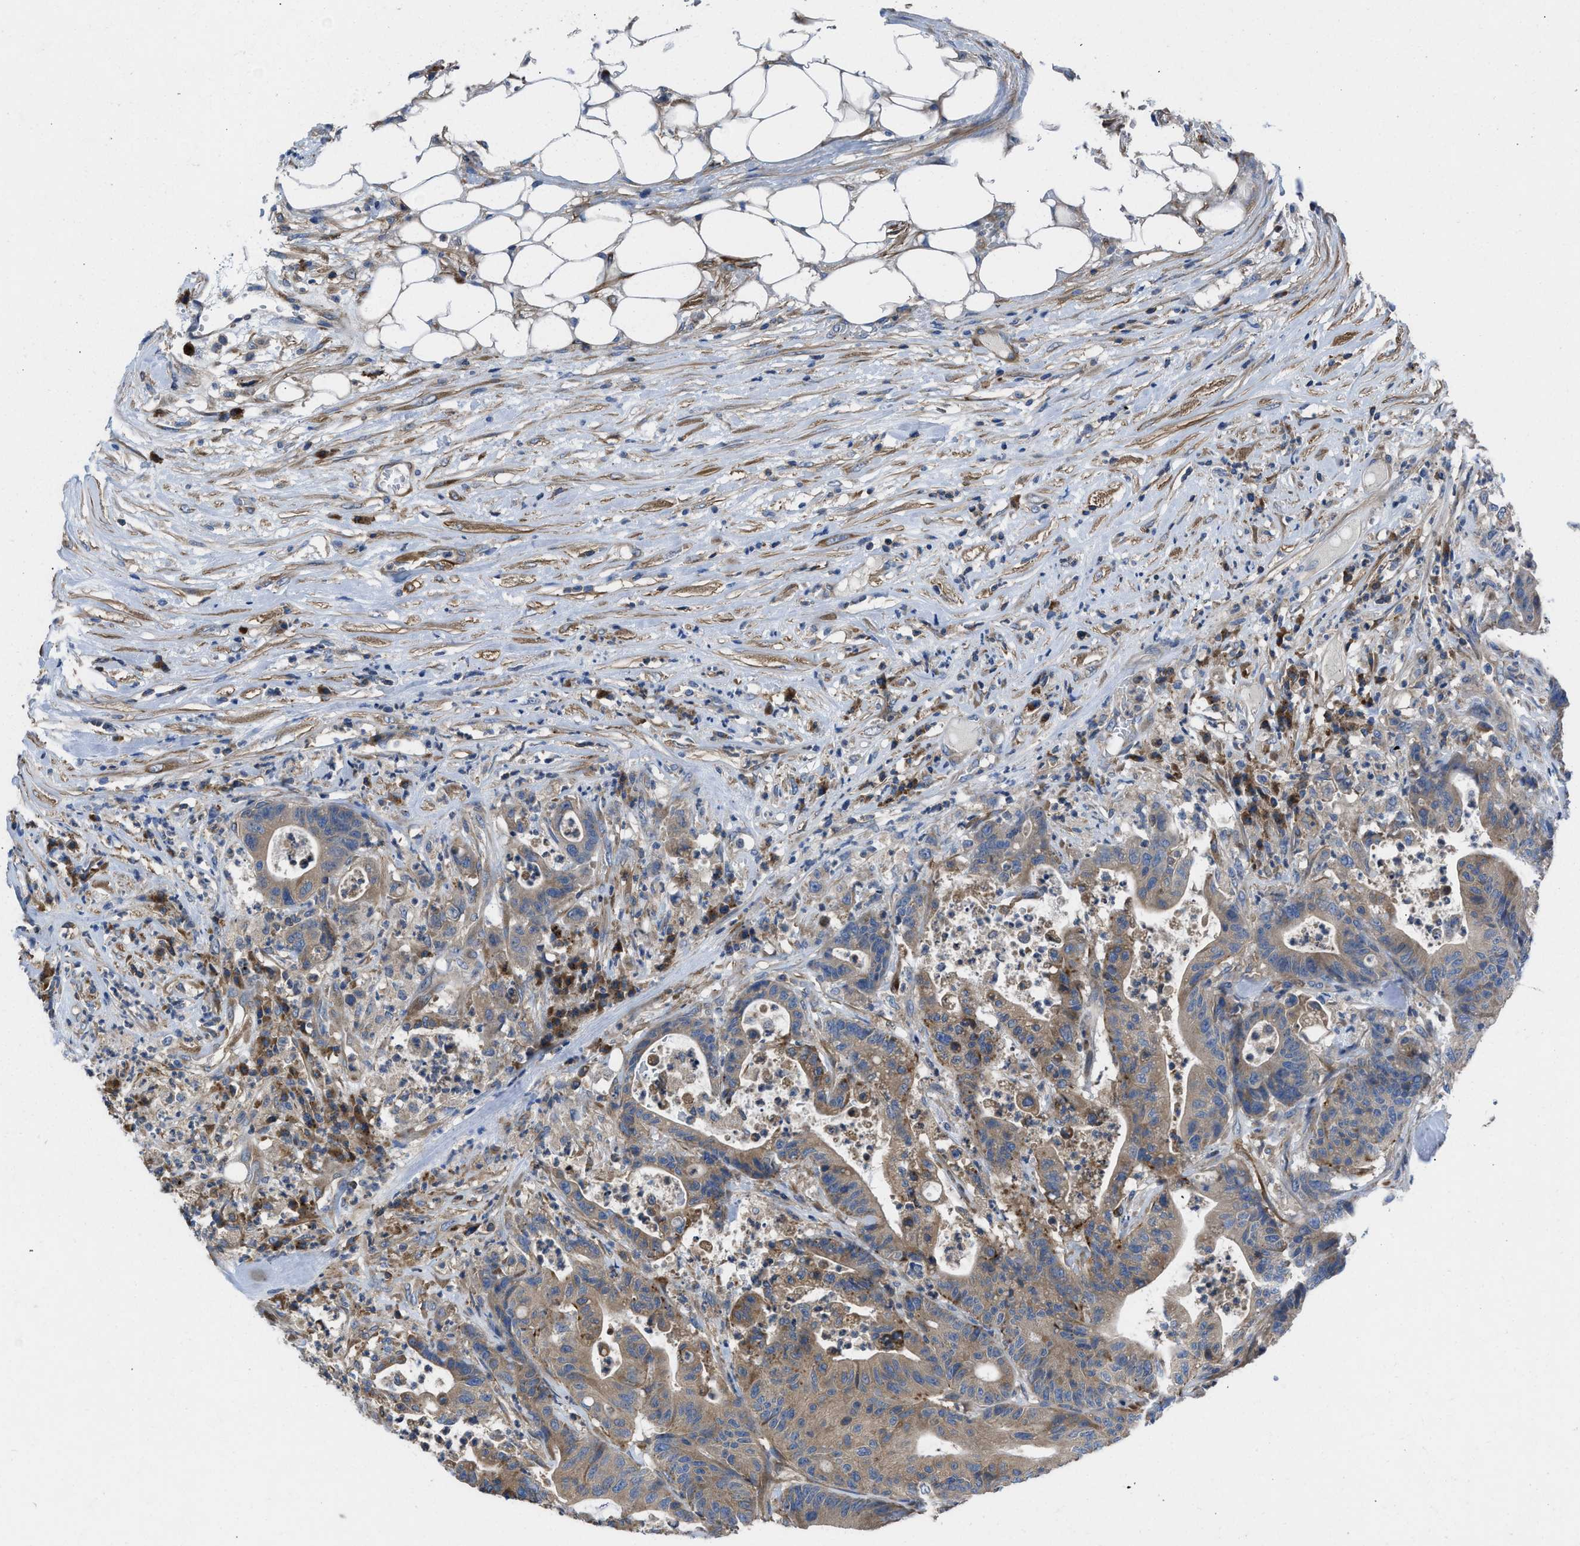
{"staining": {"intensity": "moderate", "quantity": ">75%", "location": "cytoplasmic/membranous"}, "tissue": "colorectal cancer", "cell_type": "Tumor cells", "image_type": "cancer", "snomed": [{"axis": "morphology", "description": "Adenocarcinoma, NOS"}, {"axis": "topography", "description": "Colon"}], "caption": "Colorectal adenocarcinoma was stained to show a protein in brown. There is medium levels of moderate cytoplasmic/membranous expression in about >75% of tumor cells.", "gene": "CHKB", "patient": {"sex": "female", "age": 84}}